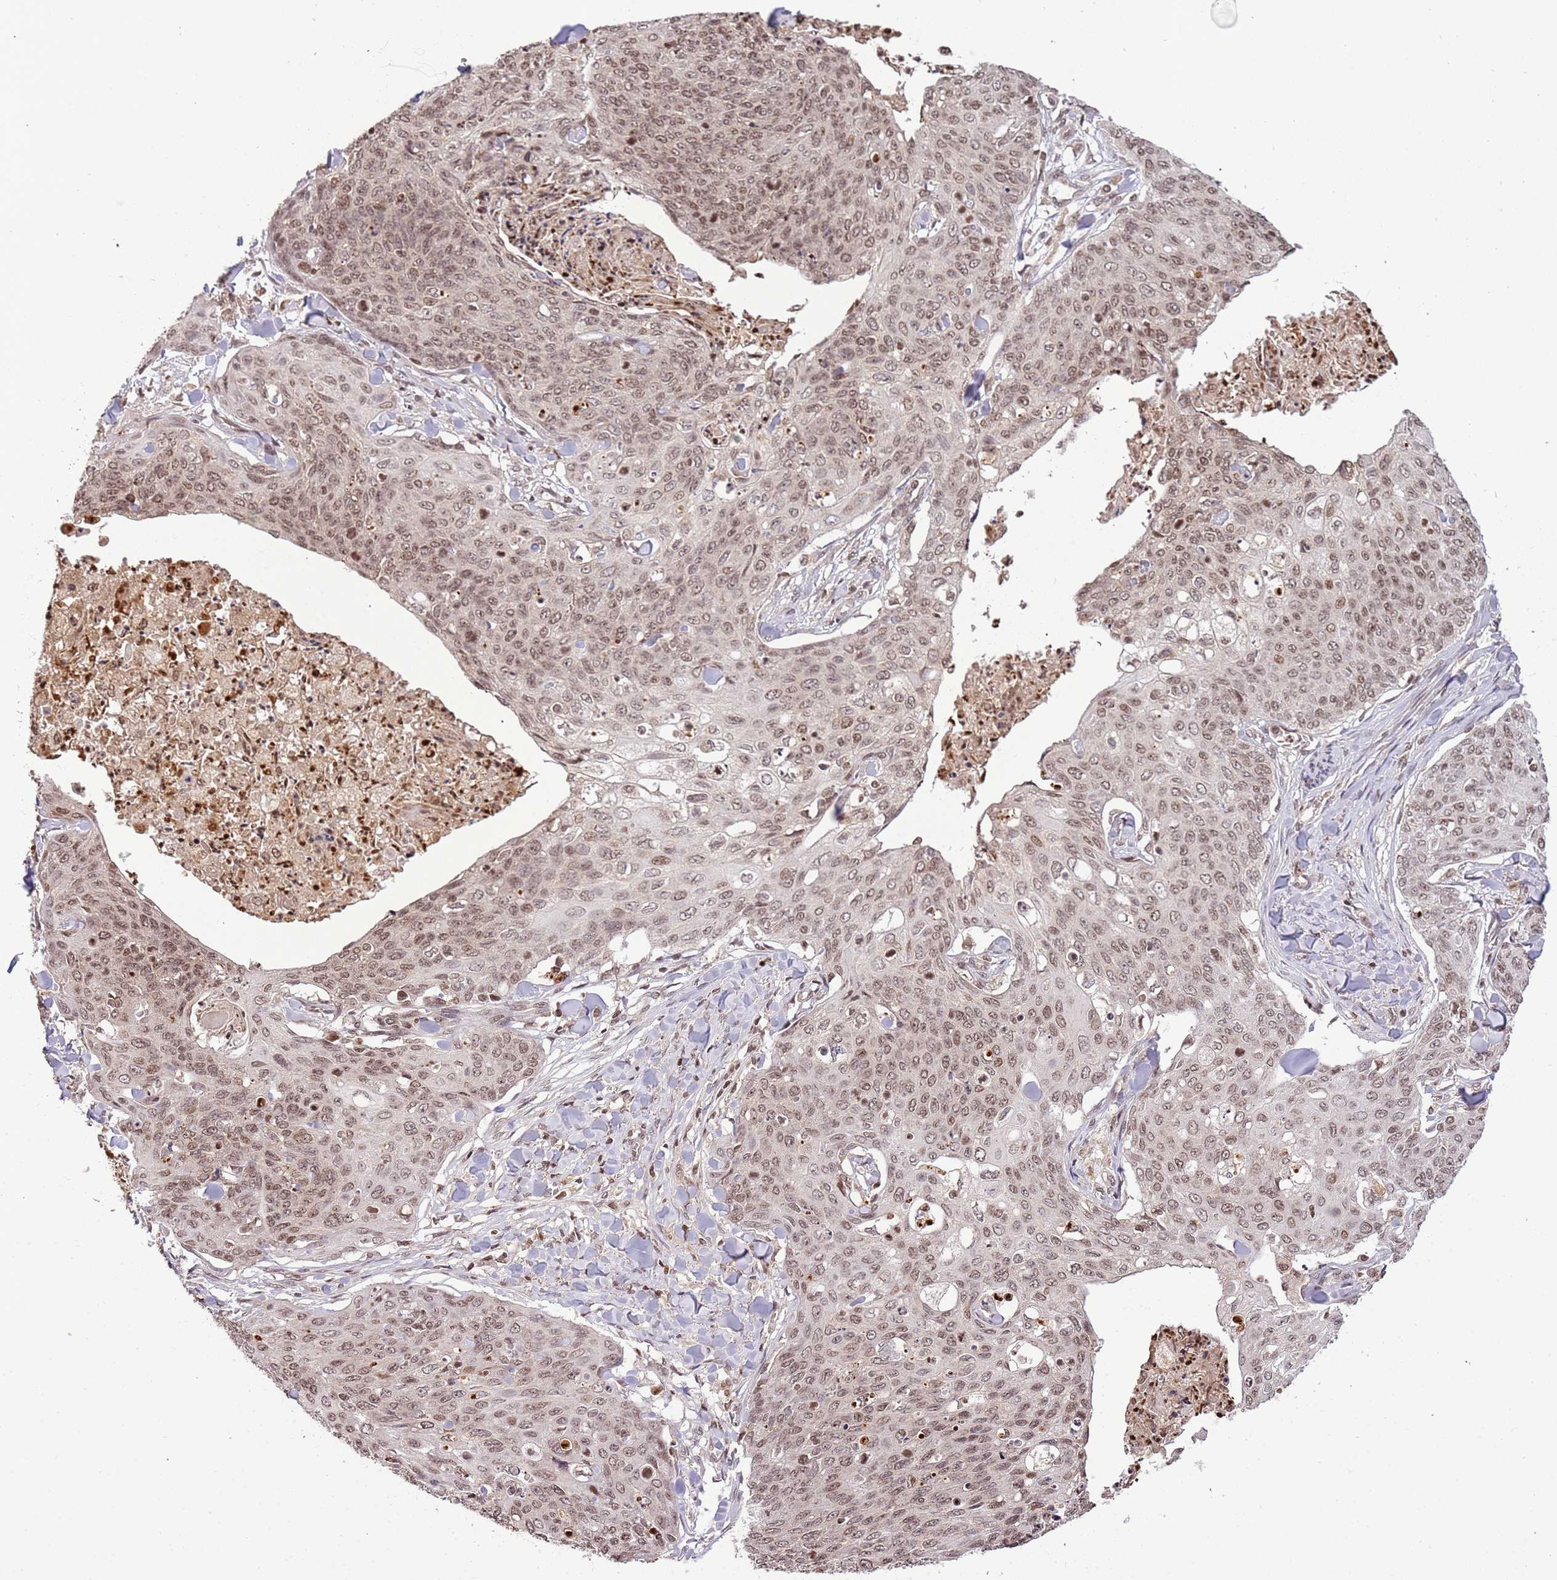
{"staining": {"intensity": "moderate", "quantity": ">75%", "location": "nuclear"}, "tissue": "skin cancer", "cell_type": "Tumor cells", "image_type": "cancer", "snomed": [{"axis": "morphology", "description": "Squamous cell carcinoma, NOS"}, {"axis": "topography", "description": "Skin"}, {"axis": "topography", "description": "Vulva"}], "caption": "Immunohistochemical staining of skin cancer demonstrates medium levels of moderate nuclear protein expression in approximately >75% of tumor cells.", "gene": "SAMSN1", "patient": {"sex": "female", "age": 85}}